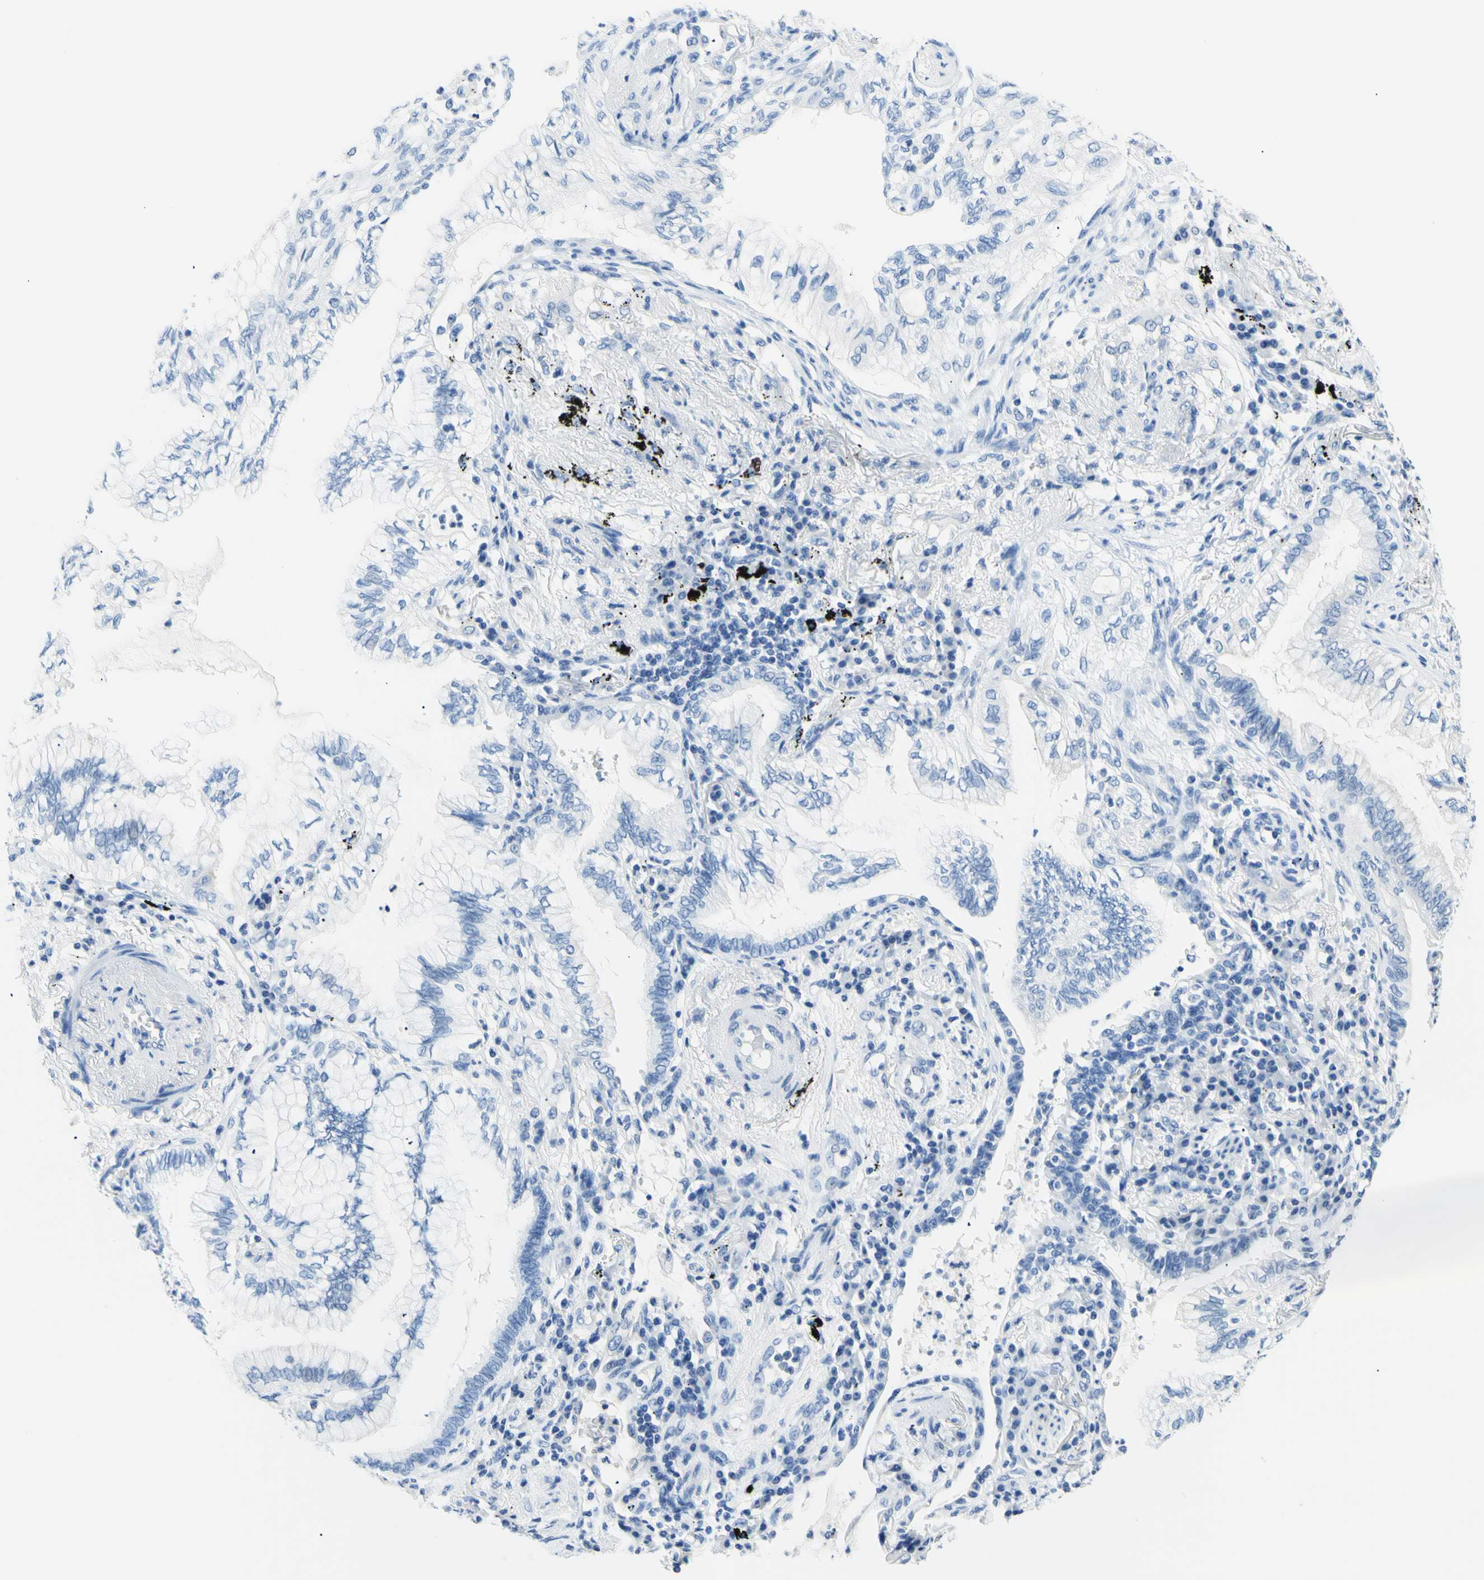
{"staining": {"intensity": "negative", "quantity": "none", "location": "none"}, "tissue": "lung cancer", "cell_type": "Tumor cells", "image_type": "cancer", "snomed": [{"axis": "morphology", "description": "Normal tissue, NOS"}, {"axis": "morphology", "description": "Adenocarcinoma, NOS"}, {"axis": "topography", "description": "Bronchus"}, {"axis": "topography", "description": "Lung"}], "caption": "The photomicrograph exhibits no staining of tumor cells in adenocarcinoma (lung). (Brightfield microscopy of DAB (3,3'-diaminobenzidine) IHC at high magnification).", "gene": "HPCA", "patient": {"sex": "female", "age": 70}}